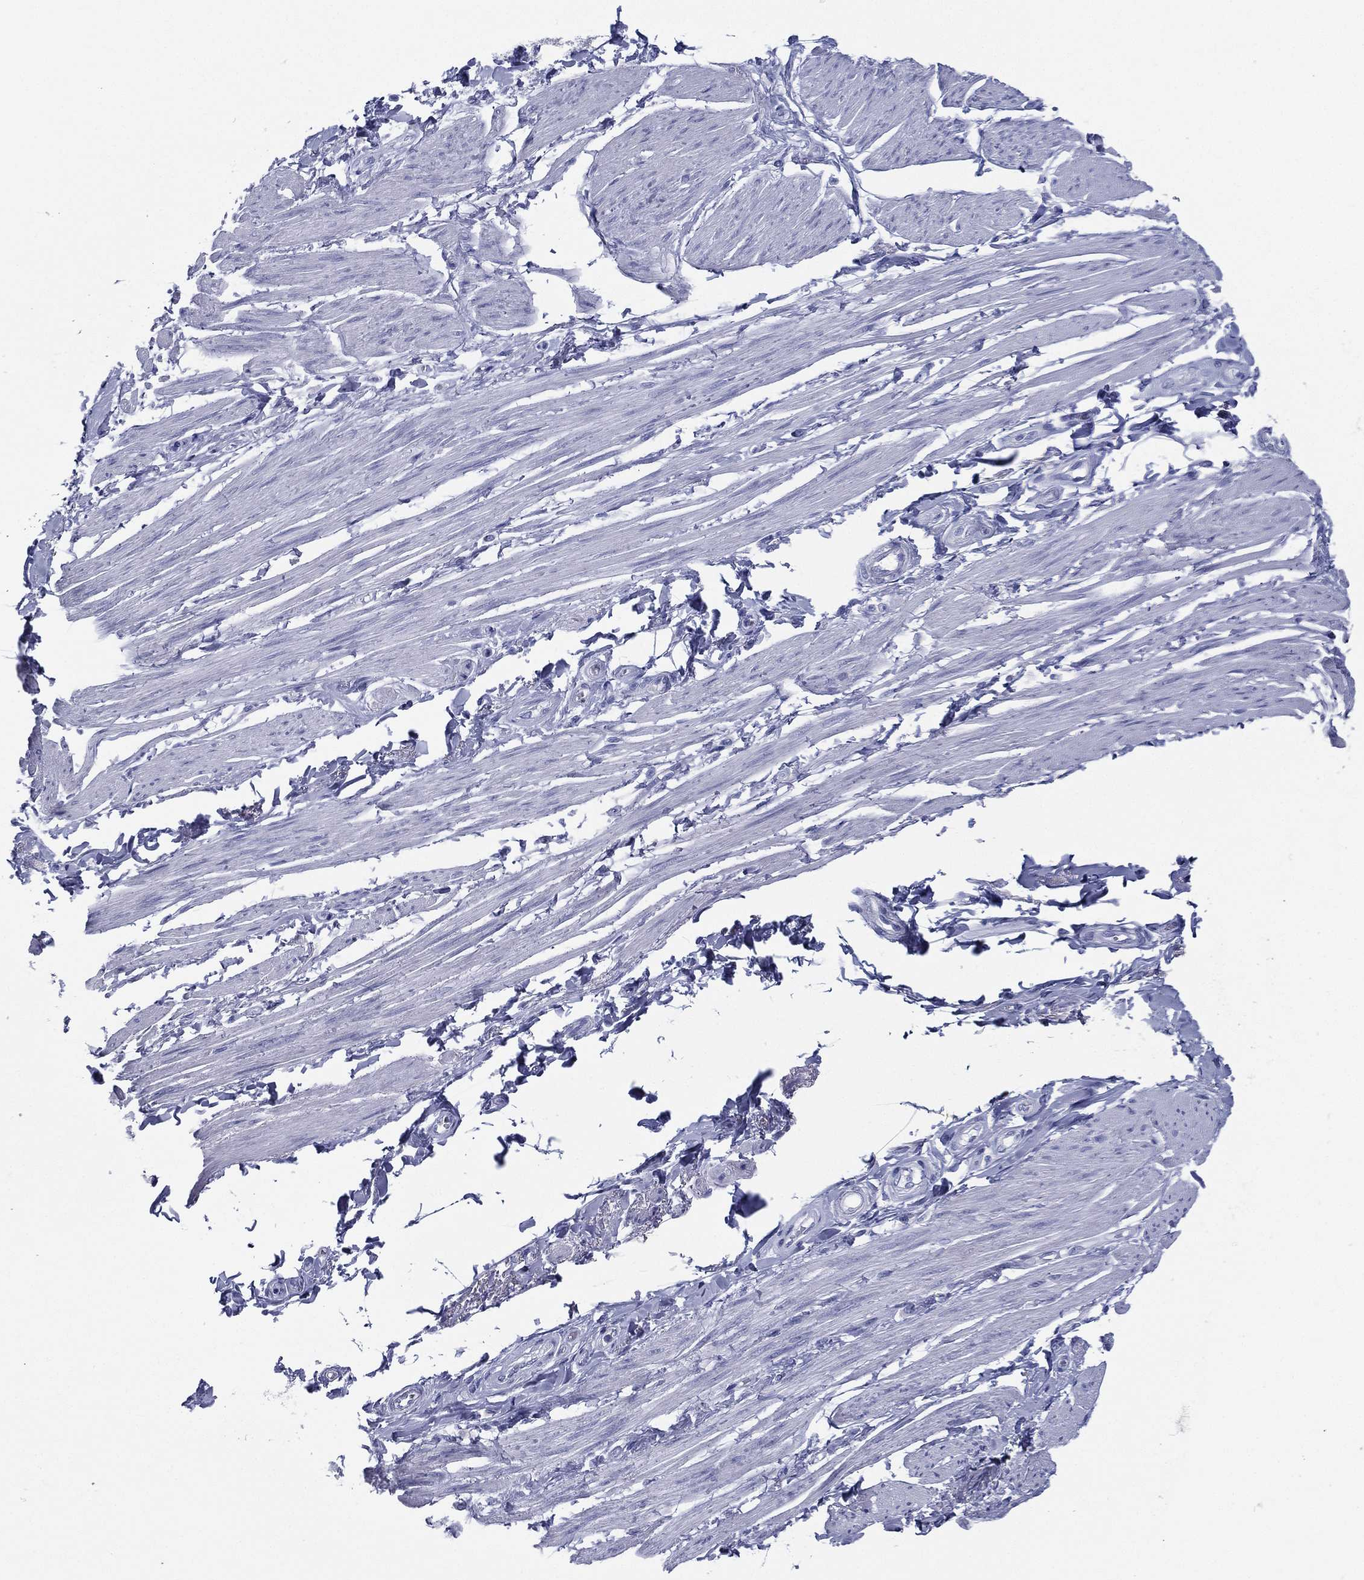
{"staining": {"intensity": "negative", "quantity": "none", "location": "none"}, "tissue": "soft tissue", "cell_type": "Fibroblasts", "image_type": "normal", "snomed": [{"axis": "morphology", "description": "Normal tissue, NOS"}, {"axis": "topography", "description": "Skeletal muscle"}, {"axis": "topography", "description": "Anal"}, {"axis": "topography", "description": "Peripheral nerve tissue"}], "caption": "Immunohistochemistry (IHC) of benign soft tissue shows no expression in fibroblasts.", "gene": "RSPH4A", "patient": {"sex": "male", "age": 53}}